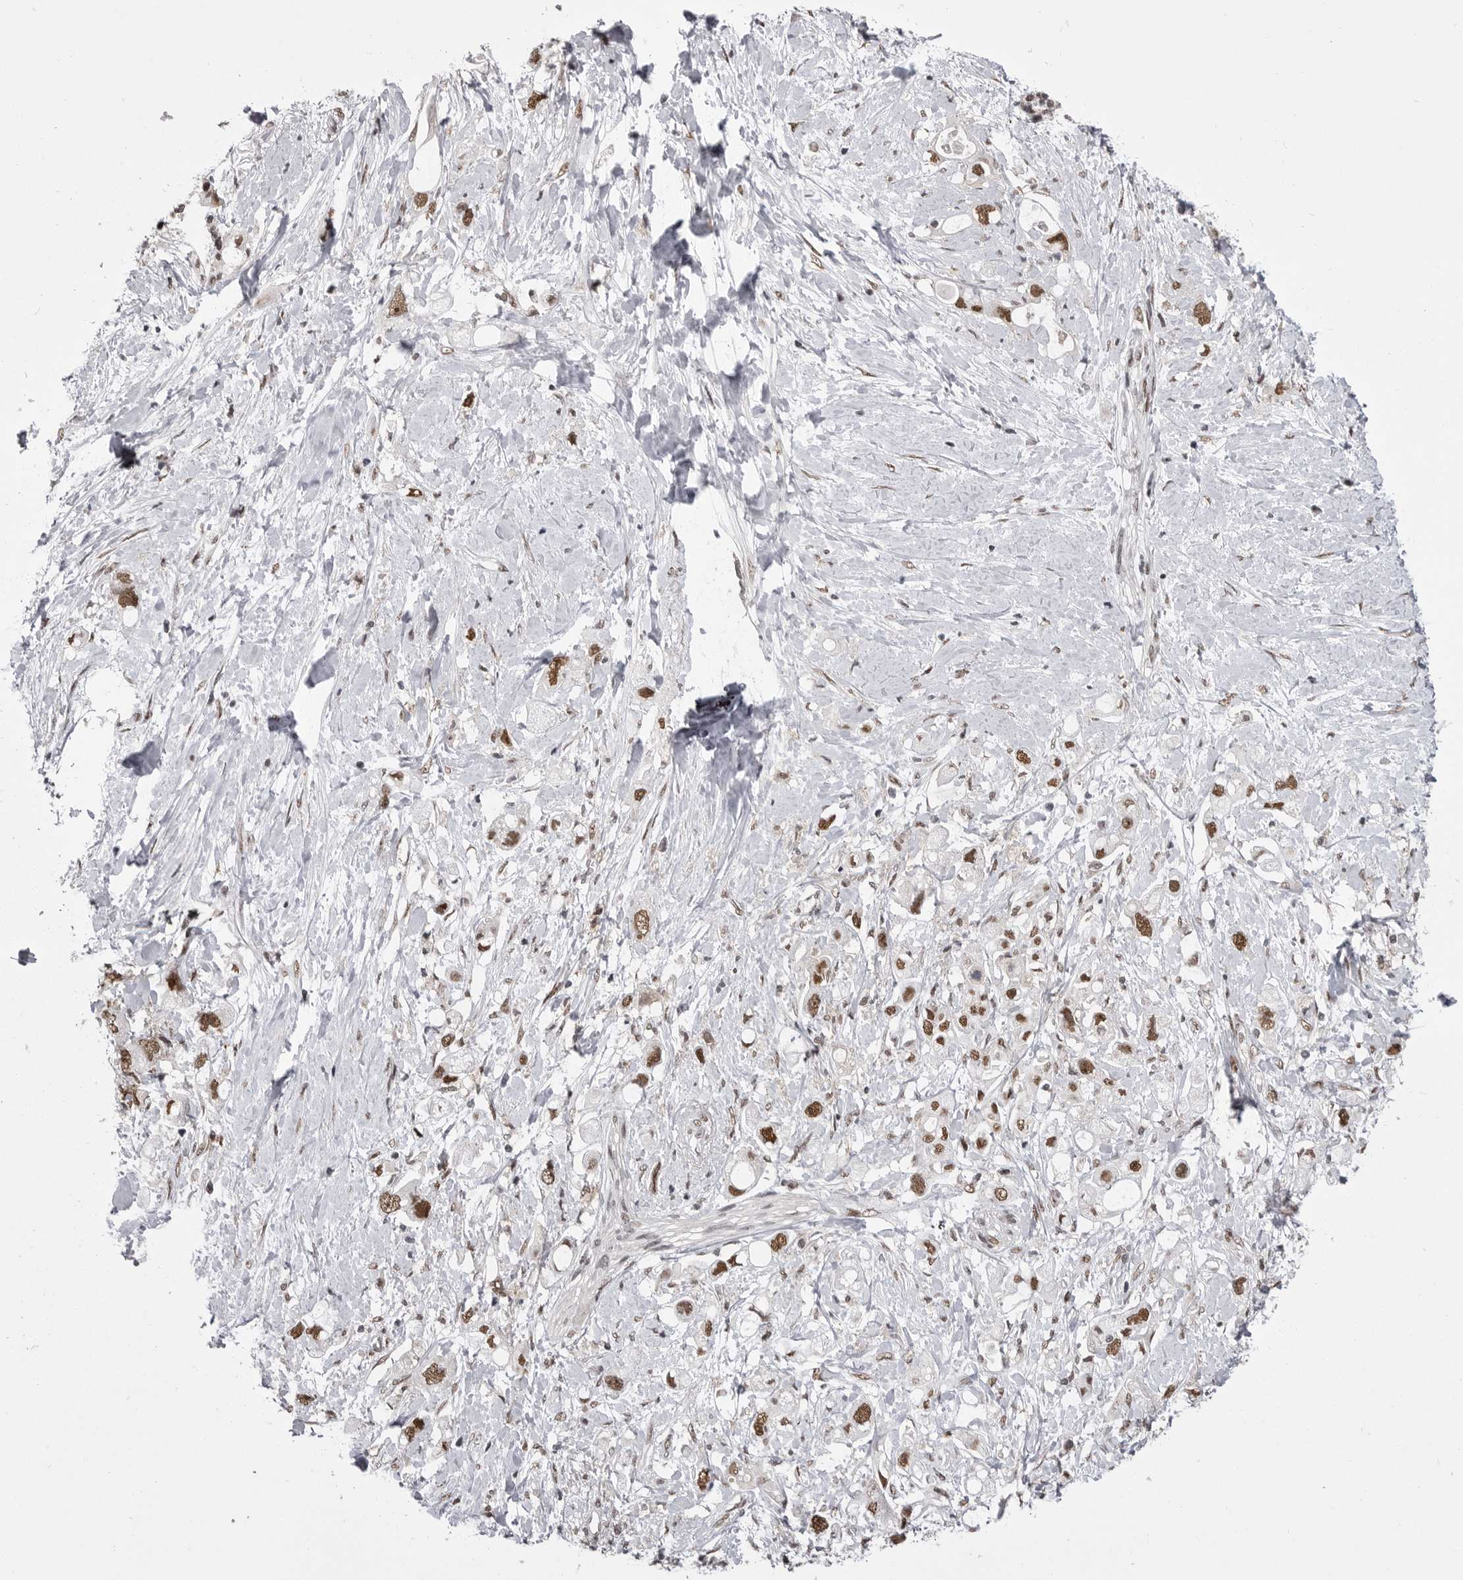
{"staining": {"intensity": "strong", "quantity": ">75%", "location": "nuclear"}, "tissue": "pancreatic cancer", "cell_type": "Tumor cells", "image_type": "cancer", "snomed": [{"axis": "morphology", "description": "Adenocarcinoma, NOS"}, {"axis": "topography", "description": "Pancreas"}], "caption": "The immunohistochemical stain labels strong nuclear staining in tumor cells of pancreatic cancer tissue.", "gene": "MEPCE", "patient": {"sex": "female", "age": 56}}